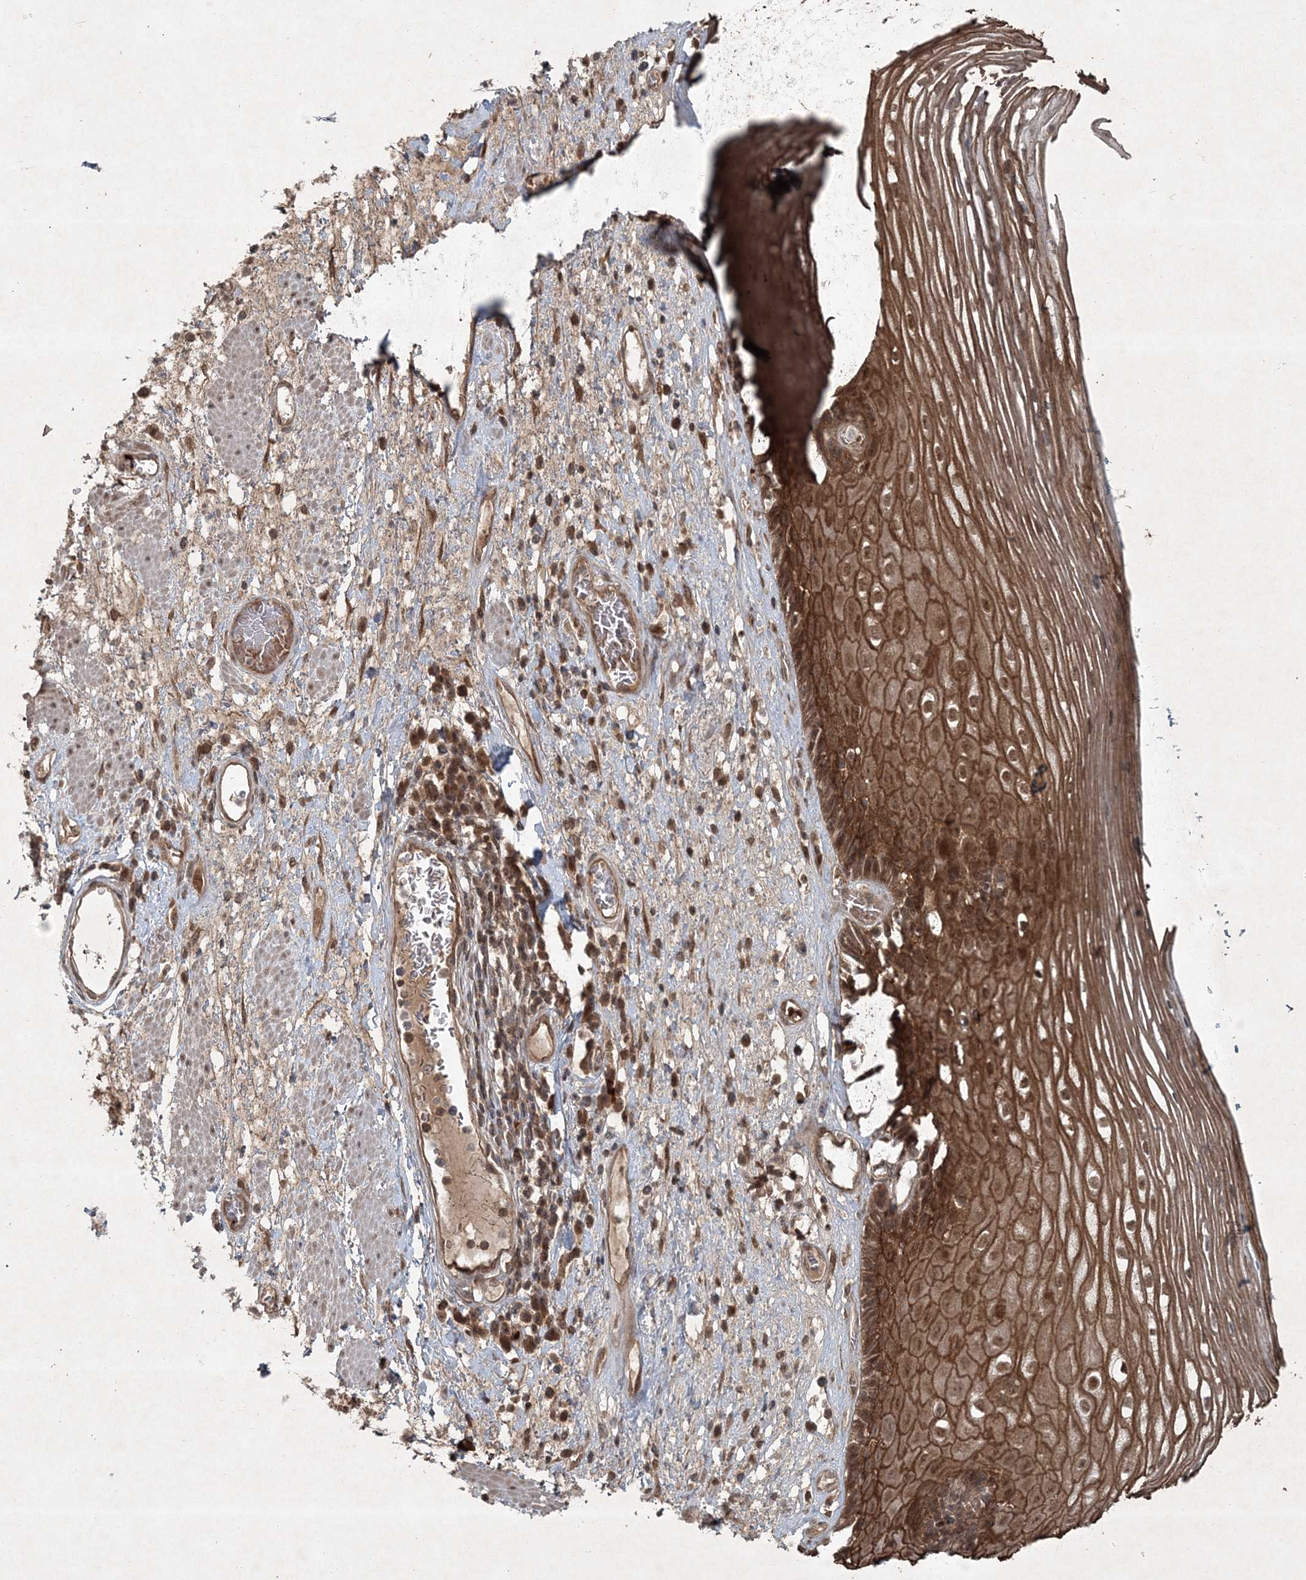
{"staining": {"intensity": "strong", "quantity": ">75%", "location": "cytoplasmic/membranous,nuclear"}, "tissue": "esophagus", "cell_type": "Squamous epithelial cells", "image_type": "normal", "snomed": [{"axis": "morphology", "description": "Normal tissue, NOS"}, {"axis": "morphology", "description": "Adenocarcinoma, NOS"}, {"axis": "topography", "description": "Esophagus"}], "caption": "Immunohistochemical staining of unremarkable esophagus shows >75% levels of strong cytoplasmic/membranous,nuclear protein staining in approximately >75% of squamous epithelial cells. The protein is shown in brown color, while the nuclei are stained blue.", "gene": "FBXL17", "patient": {"sex": "male", "age": 62}}